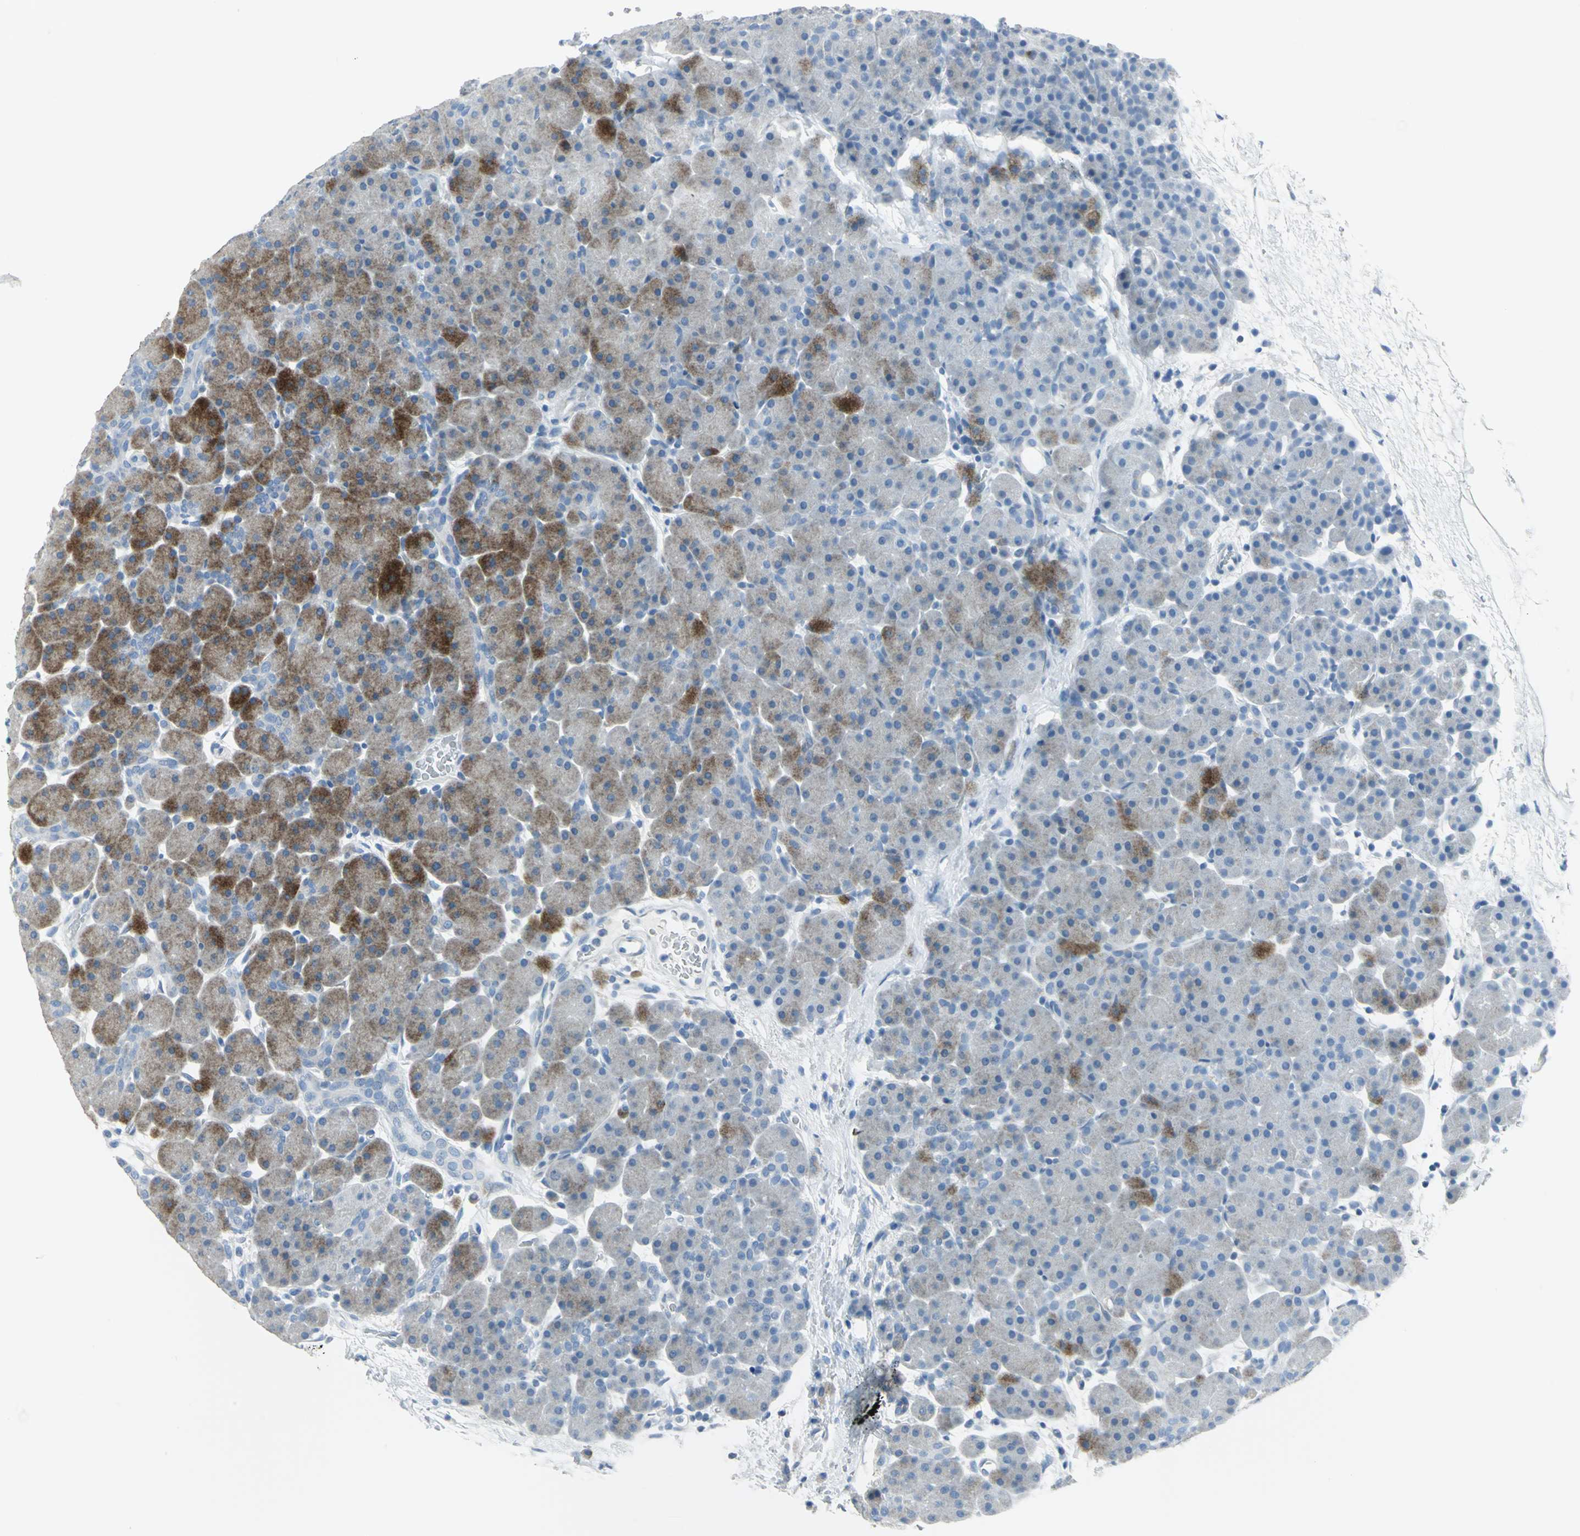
{"staining": {"intensity": "moderate", "quantity": "25%-75%", "location": "cytoplasmic/membranous"}, "tissue": "pancreas", "cell_type": "Exocrine glandular cells", "image_type": "normal", "snomed": [{"axis": "morphology", "description": "Normal tissue, NOS"}, {"axis": "topography", "description": "Pancreas"}], "caption": "The image displays staining of benign pancreas, revealing moderate cytoplasmic/membranous protein staining (brown color) within exocrine glandular cells.", "gene": "DNAI2", "patient": {"sex": "male", "age": 66}}